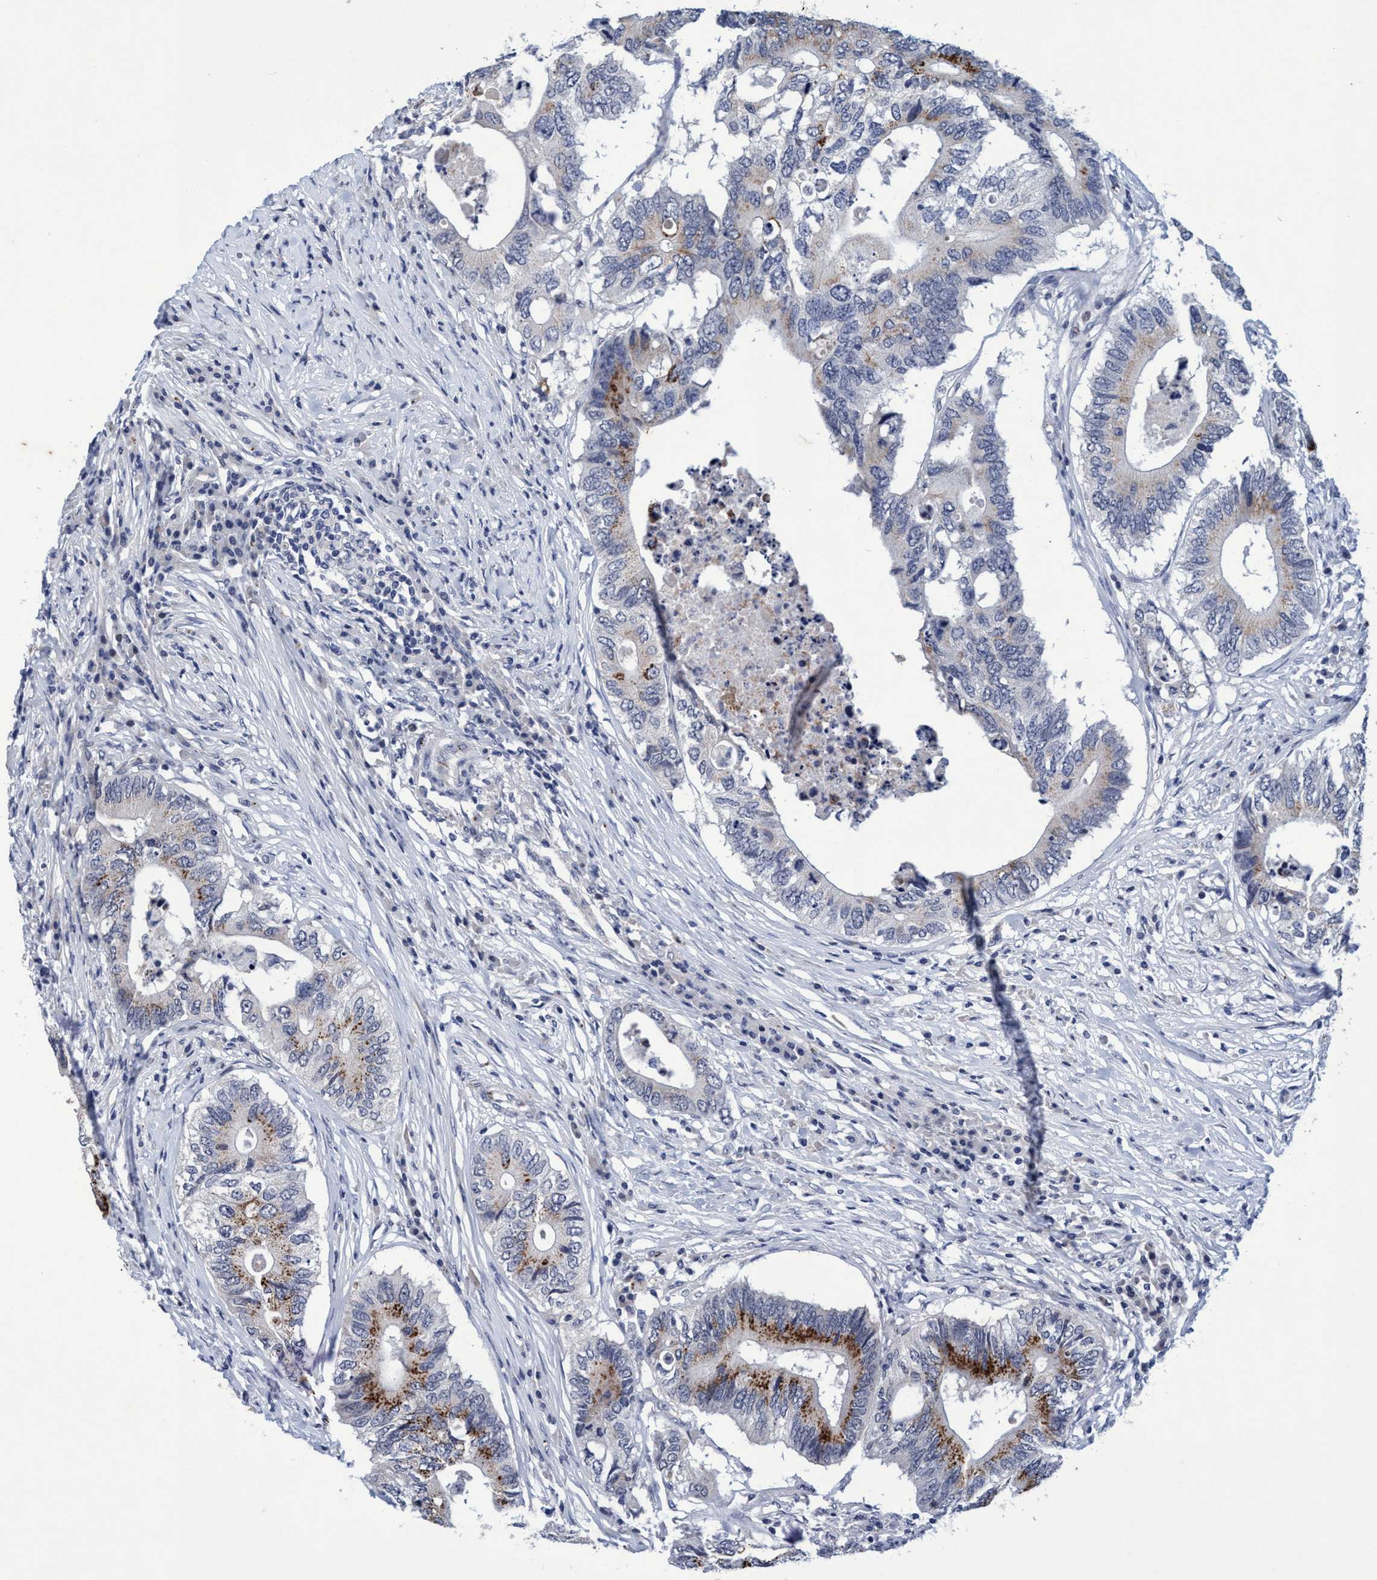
{"staining": {"intensity": "moderate", "quantity": "25%-75%", "location": "cytoplasmic/membranous"}, "tissue": "colorectal cancer", "cell_type": "Tumor cells", "image_type": "cancer", "snomed": [{"axis": "morphology", "description": "Adenocarcinoma, NOS"}, {"axis": "topography", "description": "Colon"}], "caption": "Tumor cells exhibit moderate cytoplasmic/membranous expression in about 25%-75% of cells in colorectal adenocarcinoma.", "gene": "GRB14", "patient": {"sex": "male", "age": 71}}